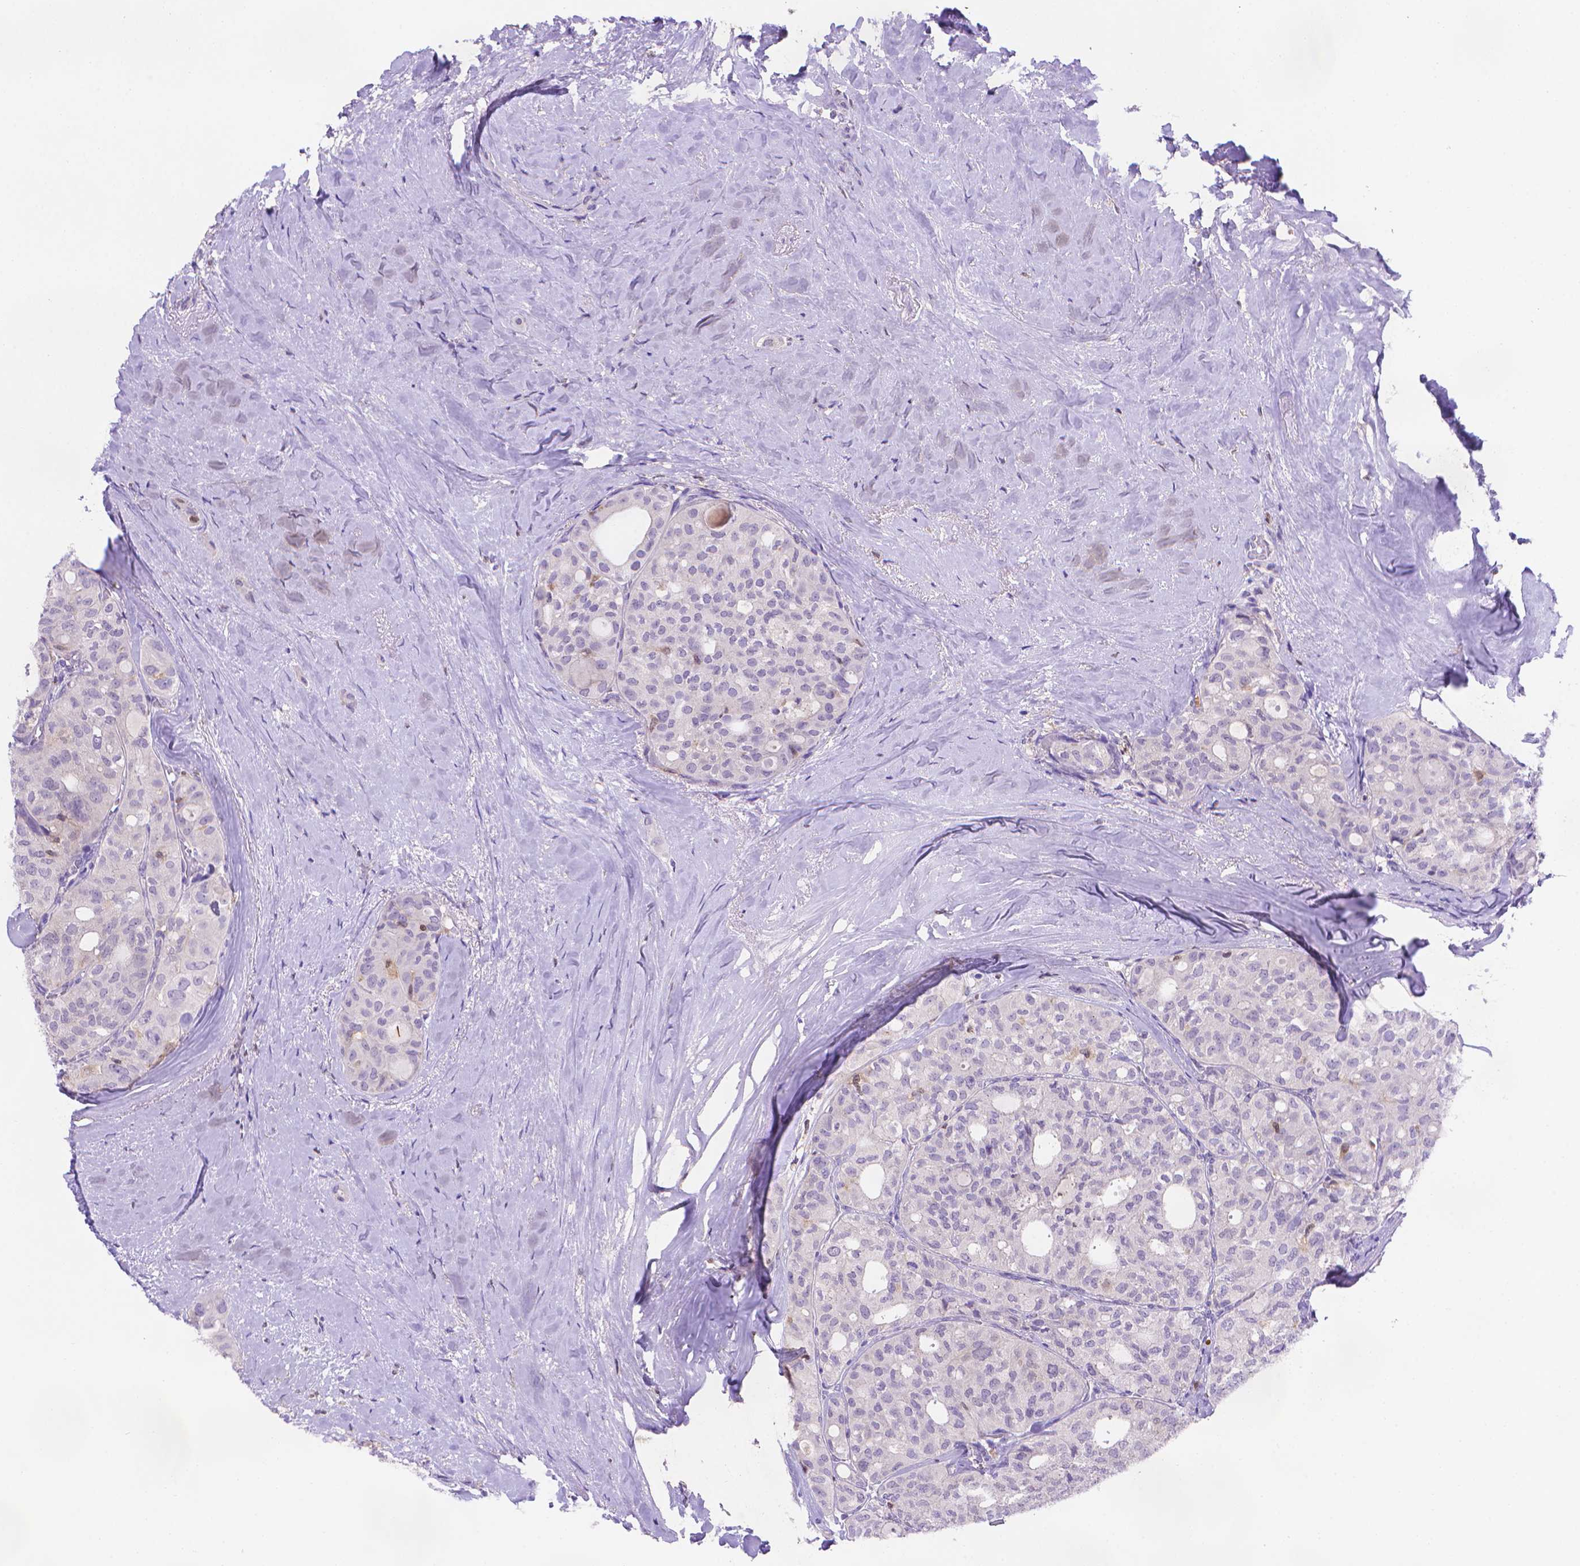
{"staining": {"intensity": "negative", "quantity": "none", "location": "none"}, "tissue": "thyroid cancer", "cell_type": "Tumor cells", "image_type": "cancer", "snomed": [{"axis": "morphology", "description": "Follicular adenoma carcinoma, NOS"}, {"axis": "topography", "description": "Thyroid gland"}], "caption": "Protein analysis of thyroid cancer exhibits no significant positivity in tumor cells. (Brightfield microscopy of DAB immunohistochemistry (IHC) at high magnification).", "gene": "FGD2", "patient": {"sex": "male", "age": 75}}